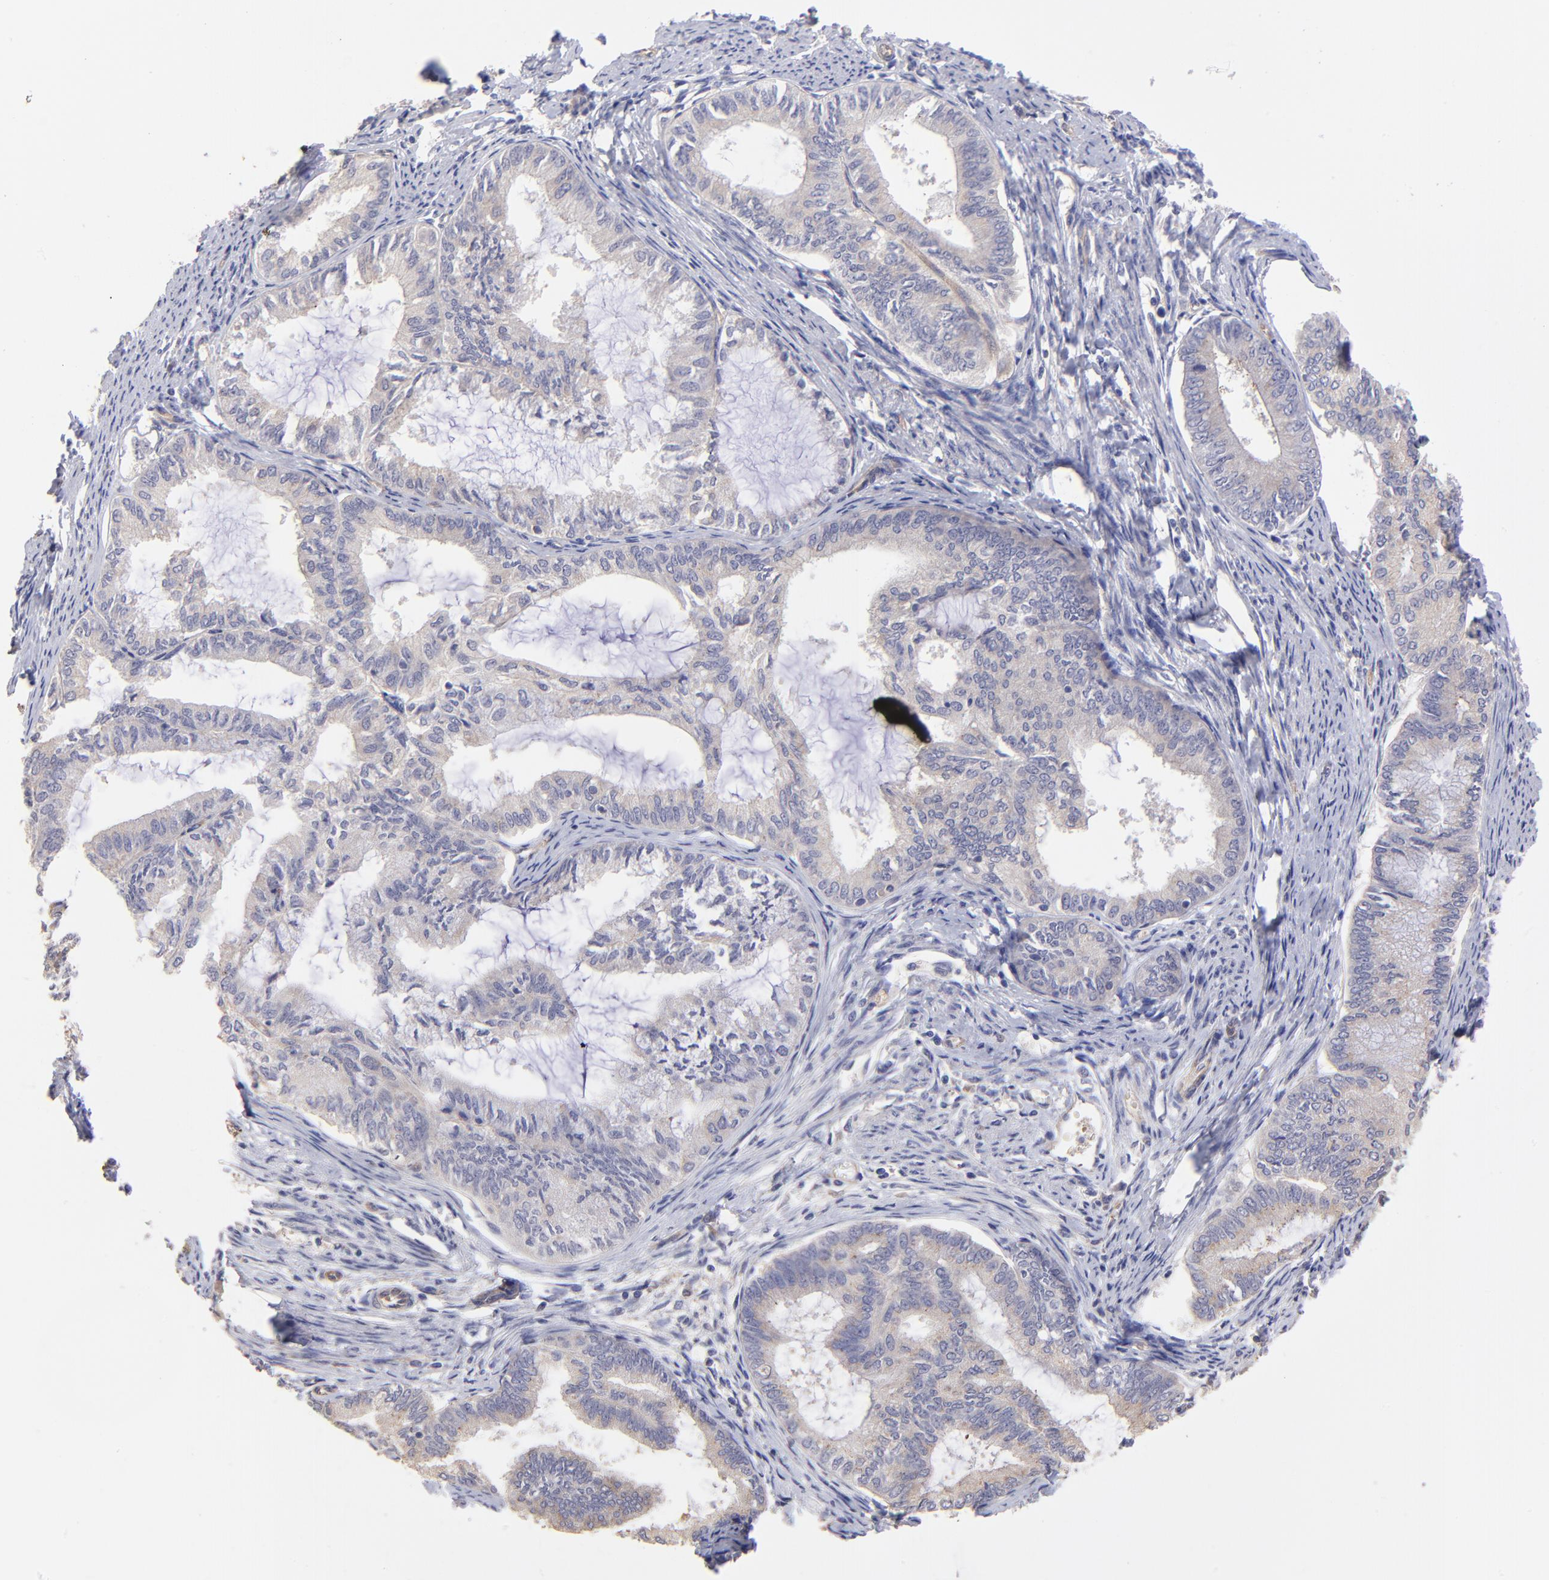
{"staining": {"intensity": "negative", "quantity": "none", "location": "none"}, "tissue": "endometrial cancer", "cell_type": "Tumor cells", "image_type": "cancer", "snomed": [{"axis": "morphology", "description": "Adenocarcinoma, NOS"}, {"axis": "topography", "description": "Endometrium"}], "caption": "Endometrial cancer (adenocarcinoma) was stained to show a protein in brown. There is no significant staining in tumor cells.", "gene": "ASB7", "patient": {"sex": "female", "age": 86}}